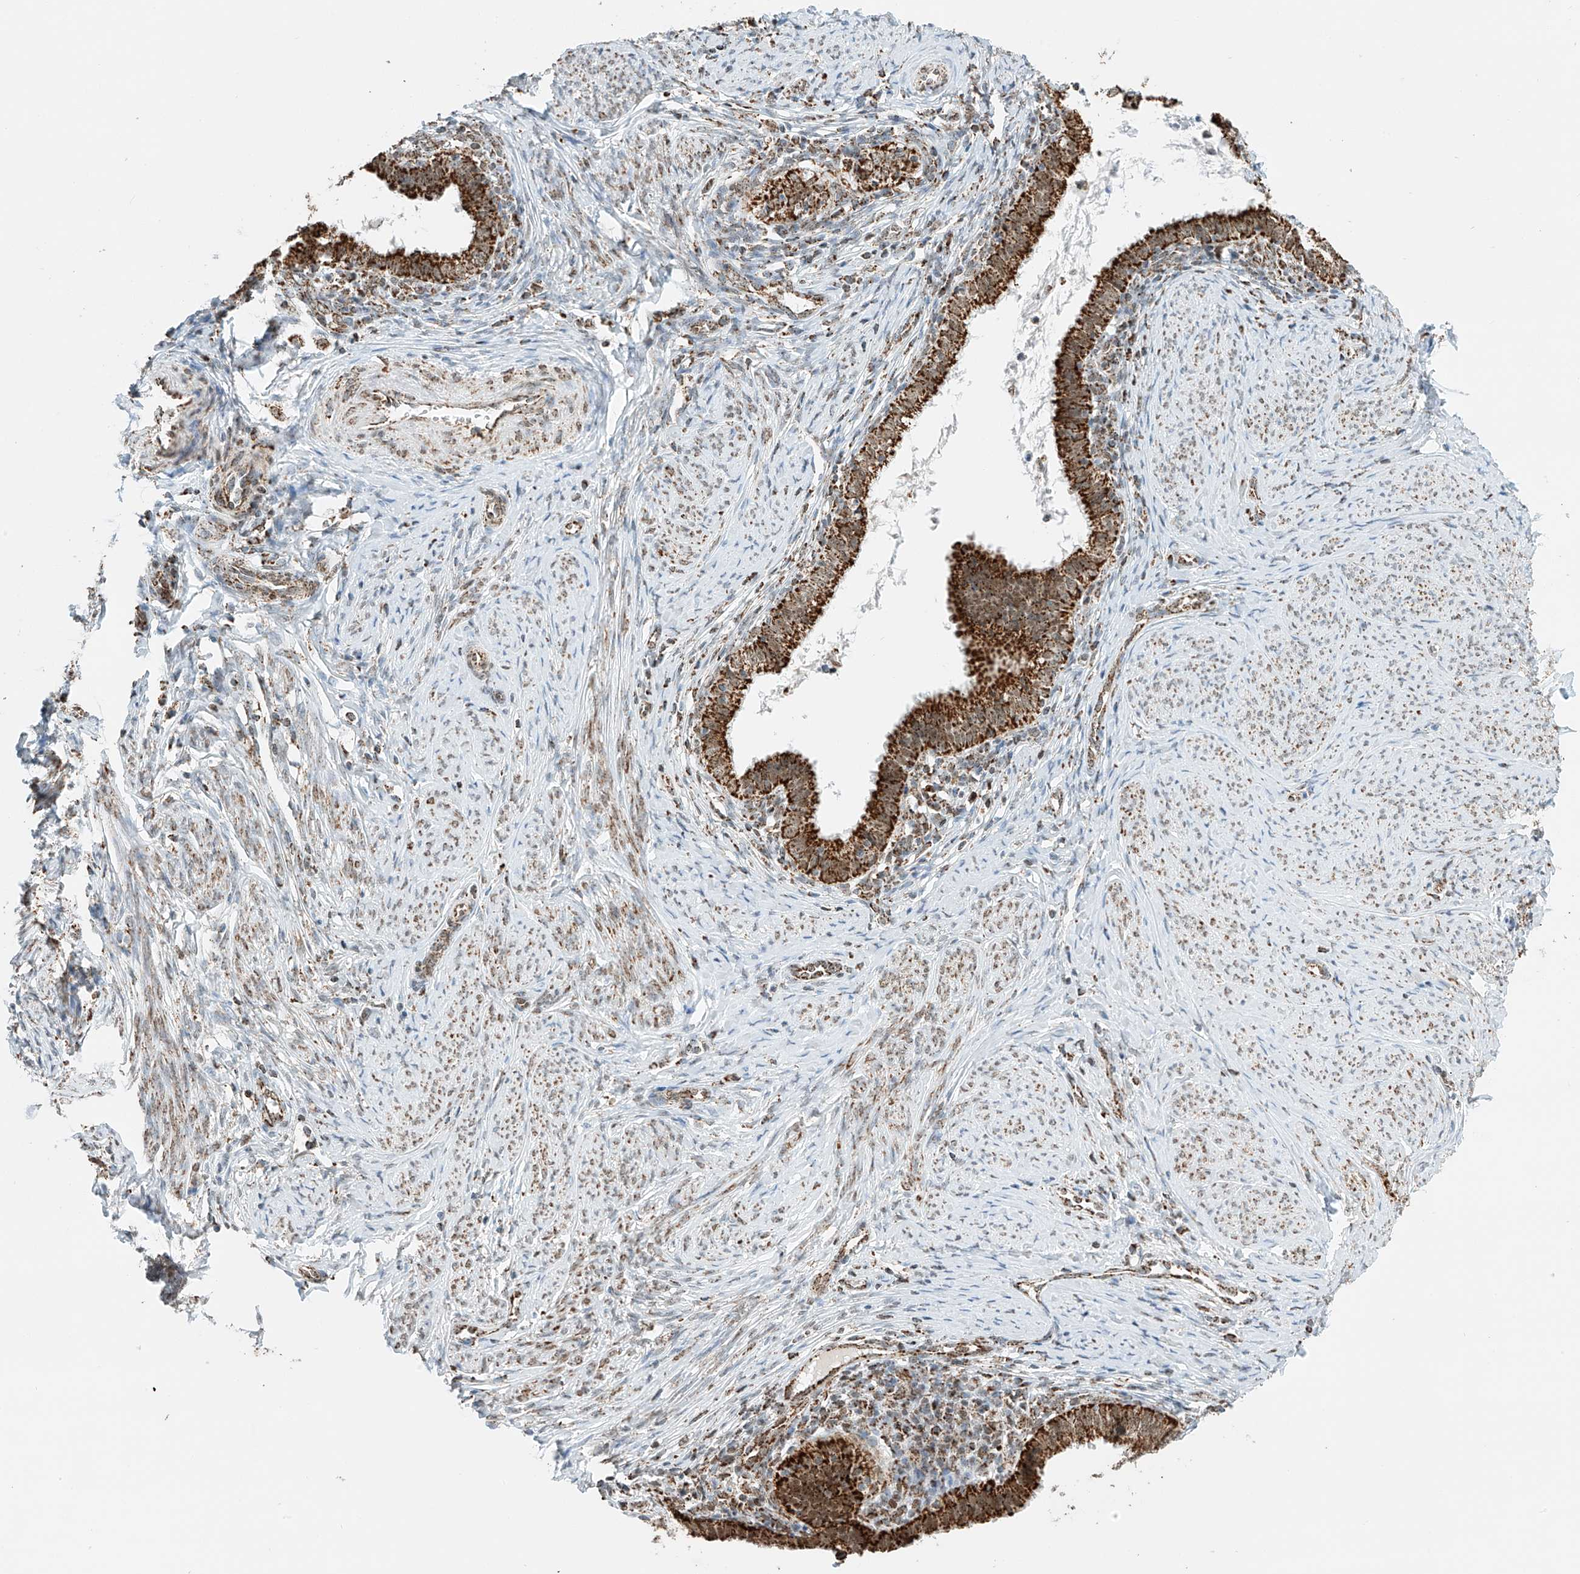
{"staining": {"intensity": "strong", "quantity": ">75%", "location": "cytoplasmic/membranous"}, "tissue": "cervical cancer", "cell_type": "Tumor cells", "image_type": "cancer", "snomed": [{"axis": "morphology", "description": "Adenocarcinoma, NOS"}, {"axis": "topography", "description": "Cervix"}], "caption": "Immunohistochemistry of cervical cancer (adenocarcinoma) displays high levels of strong cytoplasmic/membranous expression in approximately >75% of tumor cells.", "gene": "PPA2", "patient": {"sex": "female", "age": 36}}